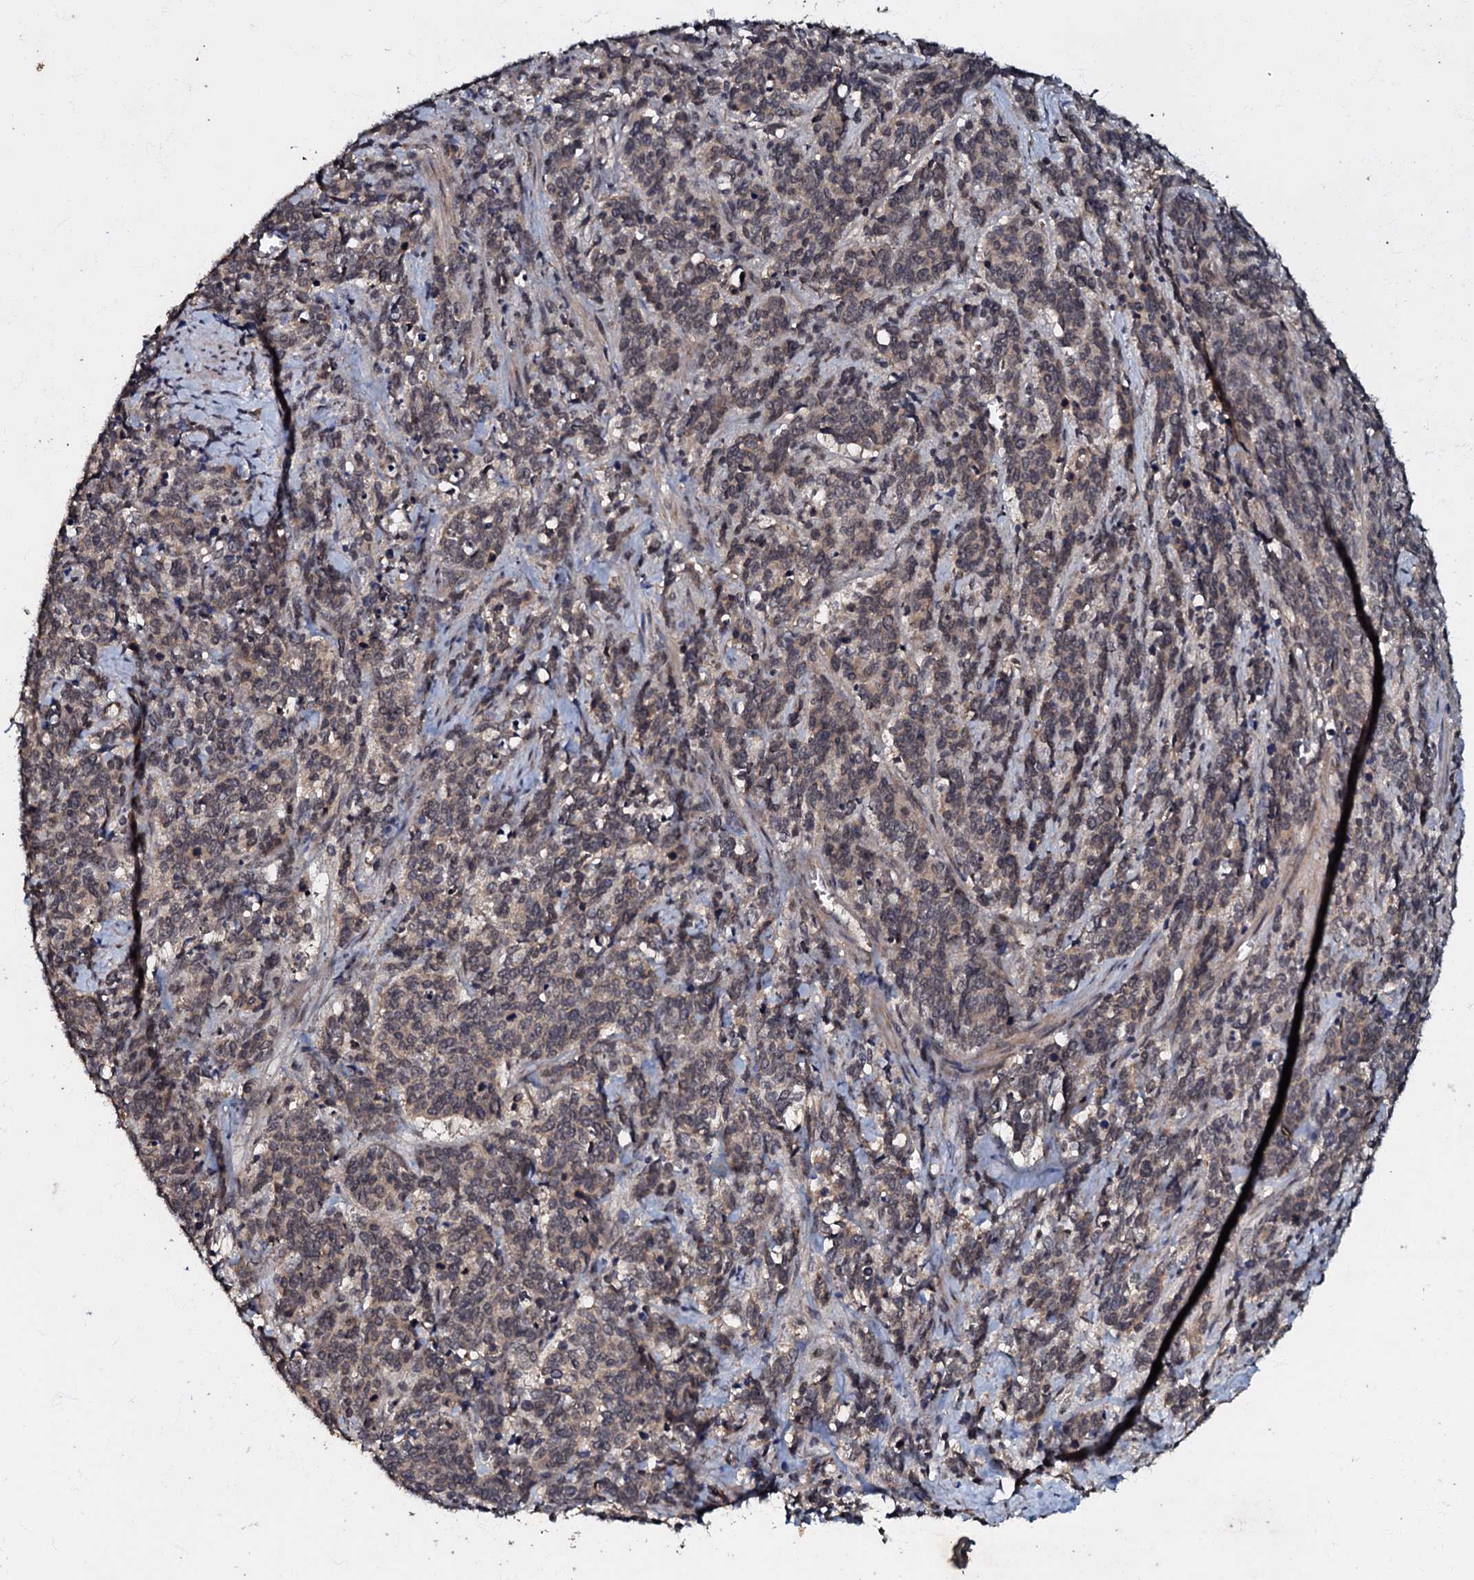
{"staining": {"intensity": "weak", "quantity": "25%-75%", "location": "cytoplasmic/membranous"}, "tissue": "cervical cancer", "cell_type": "Tumor cells", "image_type": "cancer", "snomed": [{"axis": "morphology", "description": "Squamous cell carcinoma, NOS"}, {"axis": "topography", "description": "Cervix"}], "caption": "Immunohistochemistry image of neoplastic tissue: human cervical cancer (squamous cell carcinoma) stained using IHC exhibits low levels of weak protein expression localized specifically in the cytoplasmic/membranous of tumor cells, appearing as a cytoplasmic/membranous brown color.", "gene": "MANSC4", "patient": {"sex": "female", "age": 60}}